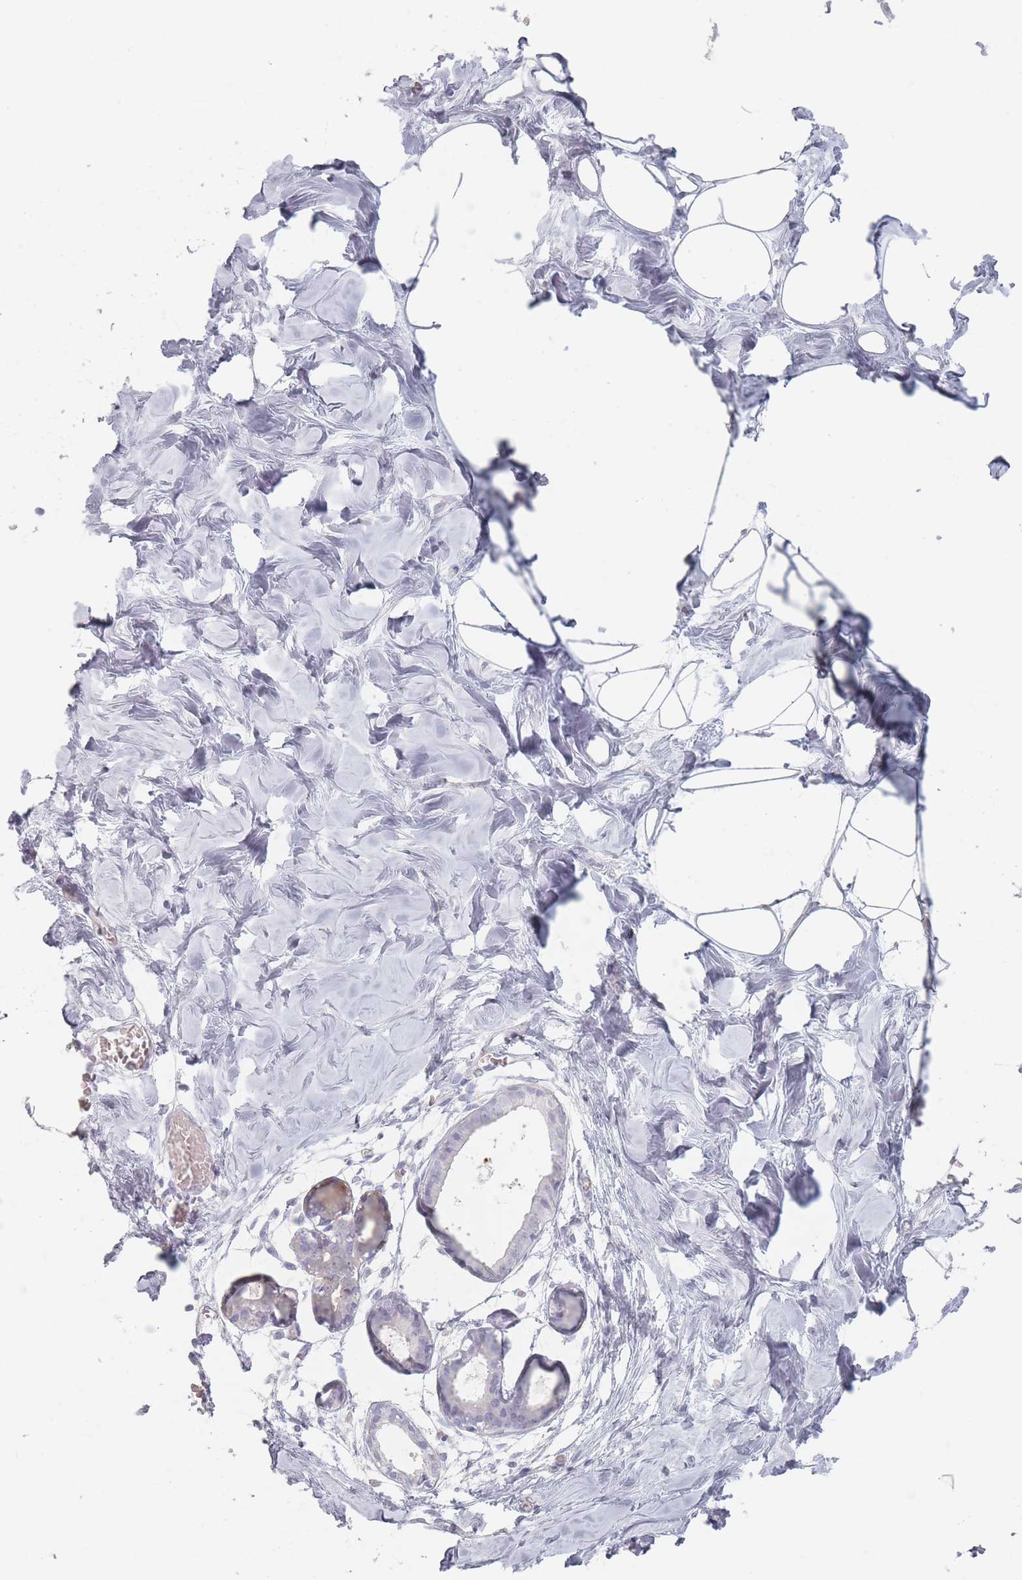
{"staining": {"intensity": "negative", "quantity": "none", "location": "none"}, "tissue": "breast", "cell_type": "Adipocytes", "image_type": "normal", "snomed": [{"axis": "morphology", "description": "Normal tissue, NOS"}, {"axis": "topography", "description": "Breast"}], "caption": "Immunohistochemistry photomicrograph of normal breast: breast stained with DAB demonstrates no significant protein expression in adipocytes.", "gene": "HELZ2", "patient": {"sex": "female", "age": 27}}